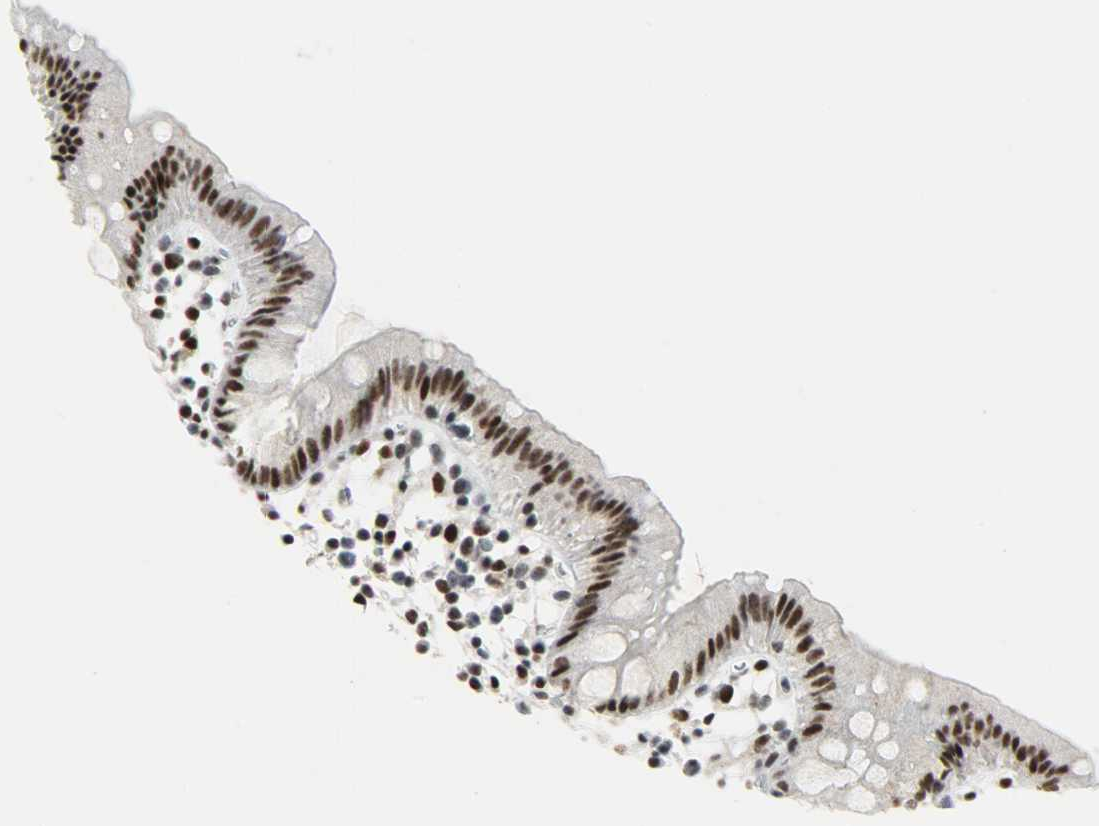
{"staining": {"intensity": "strong", "quantity": ">75%", "location": "nuclear"}, "tissue": "colon", "cell_type": "Glandular cells", "image_type": "normal", "snomed": [{"axis": "morphology", "description": "Normal tissue, NOS"}, {"axis": "topography", "description": "Colon"}], "caption": "An IHC photomicrograph of benign tissue is shown. Protein staining in brown labels strong nuclear positivity in colon within glandular cells. Ihc stains the protein of interest in brown and the nuclei are stained blue.", "gene": "SSB", "patient": {"sex": "male", "age": 14}}